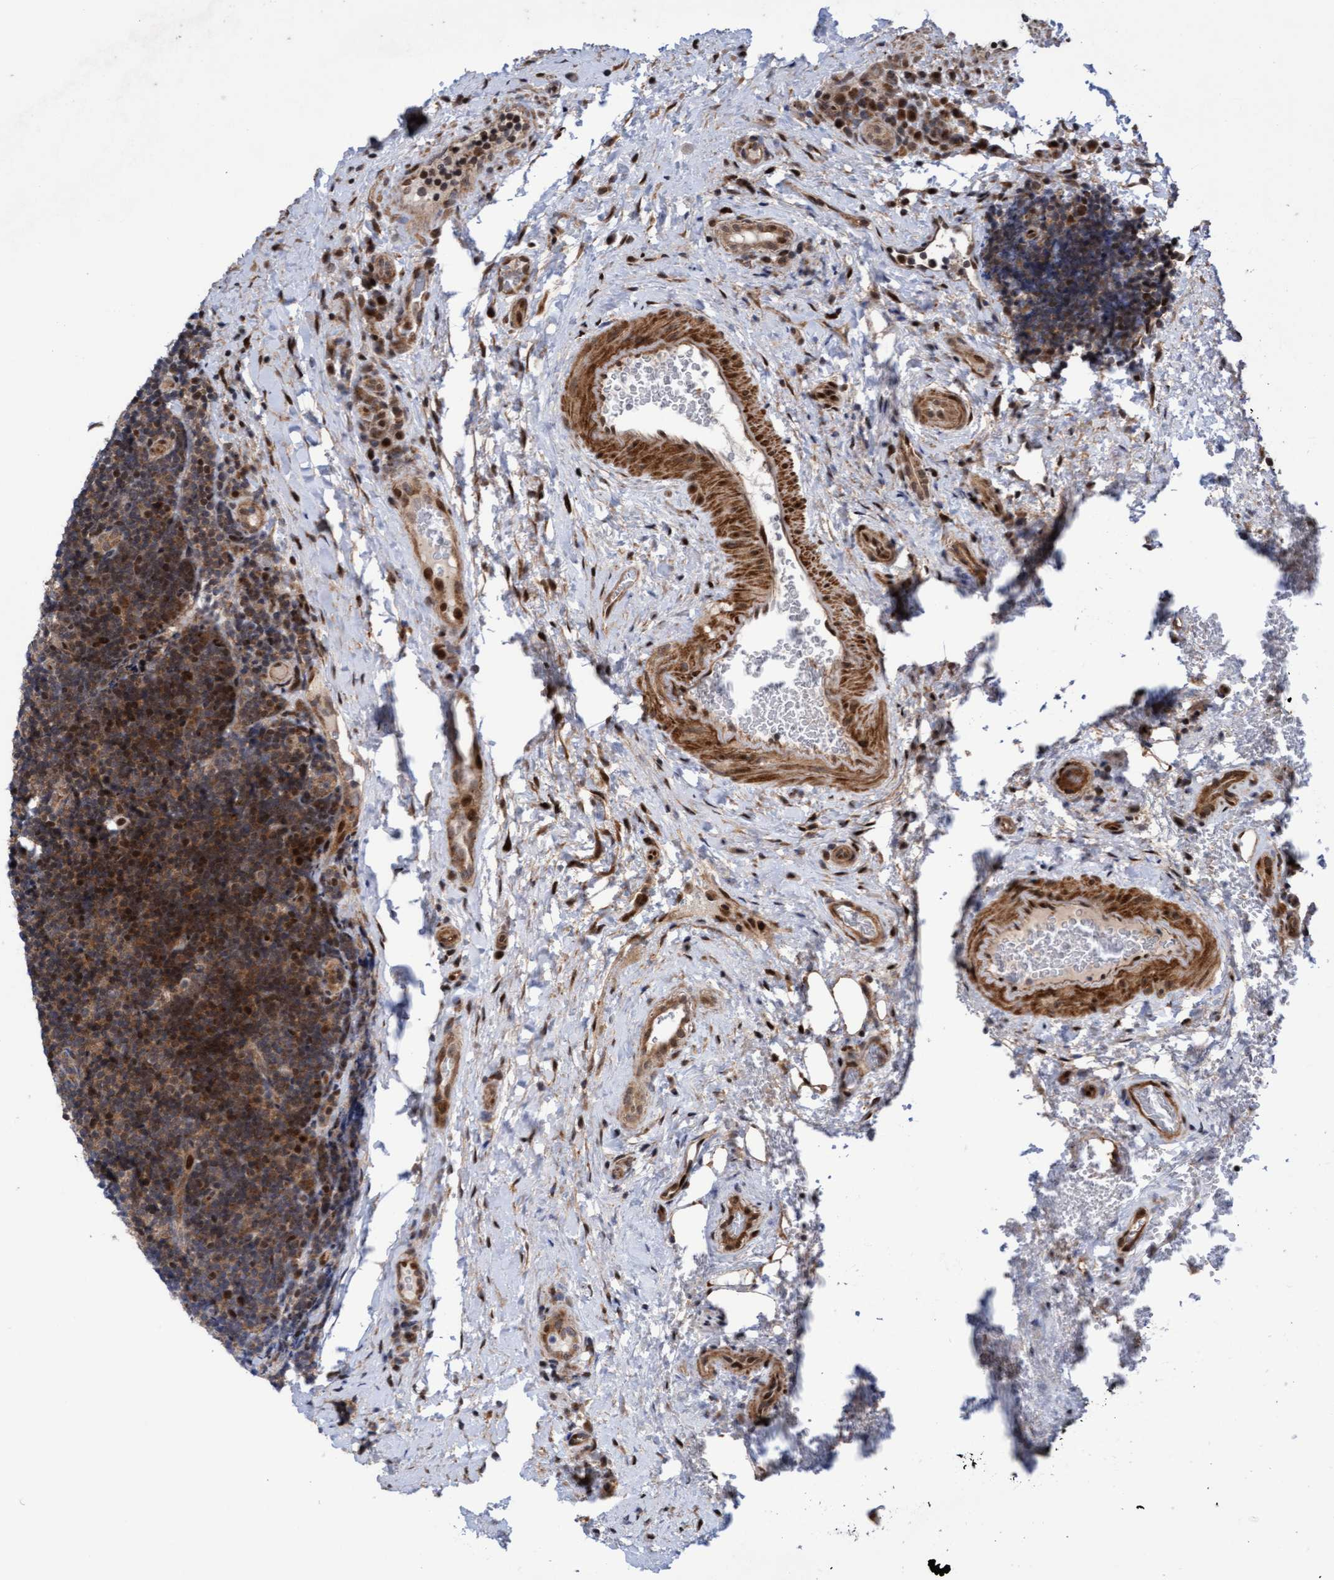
{"staining": {"intensity": "moderate", "quantity": ">75%", "location": "cytoplasmic/membranous,nuclear"}, "tissue": "lymphoma", "cell_type": "Tumor cells", "image_type": "cancer", "snomed": [{"axis": "morphology", "description": "Malignant lymphoma, non-Hodgkin's type, High grade"}, {"axis": "topography", "description": "Tonsil"}], "caption": "Protein expression analysis of human high-grade malignant lymphoma, non-Hodgkin's type reveals moderate cytoplasmic/membranous and nuclear staining in approximately >75% of tumor cells. (DAB = brown stain, brightfield microscopy at high magnification).", "gene": "ITFG1", "patient": {"sex": "female", "age": 36}}